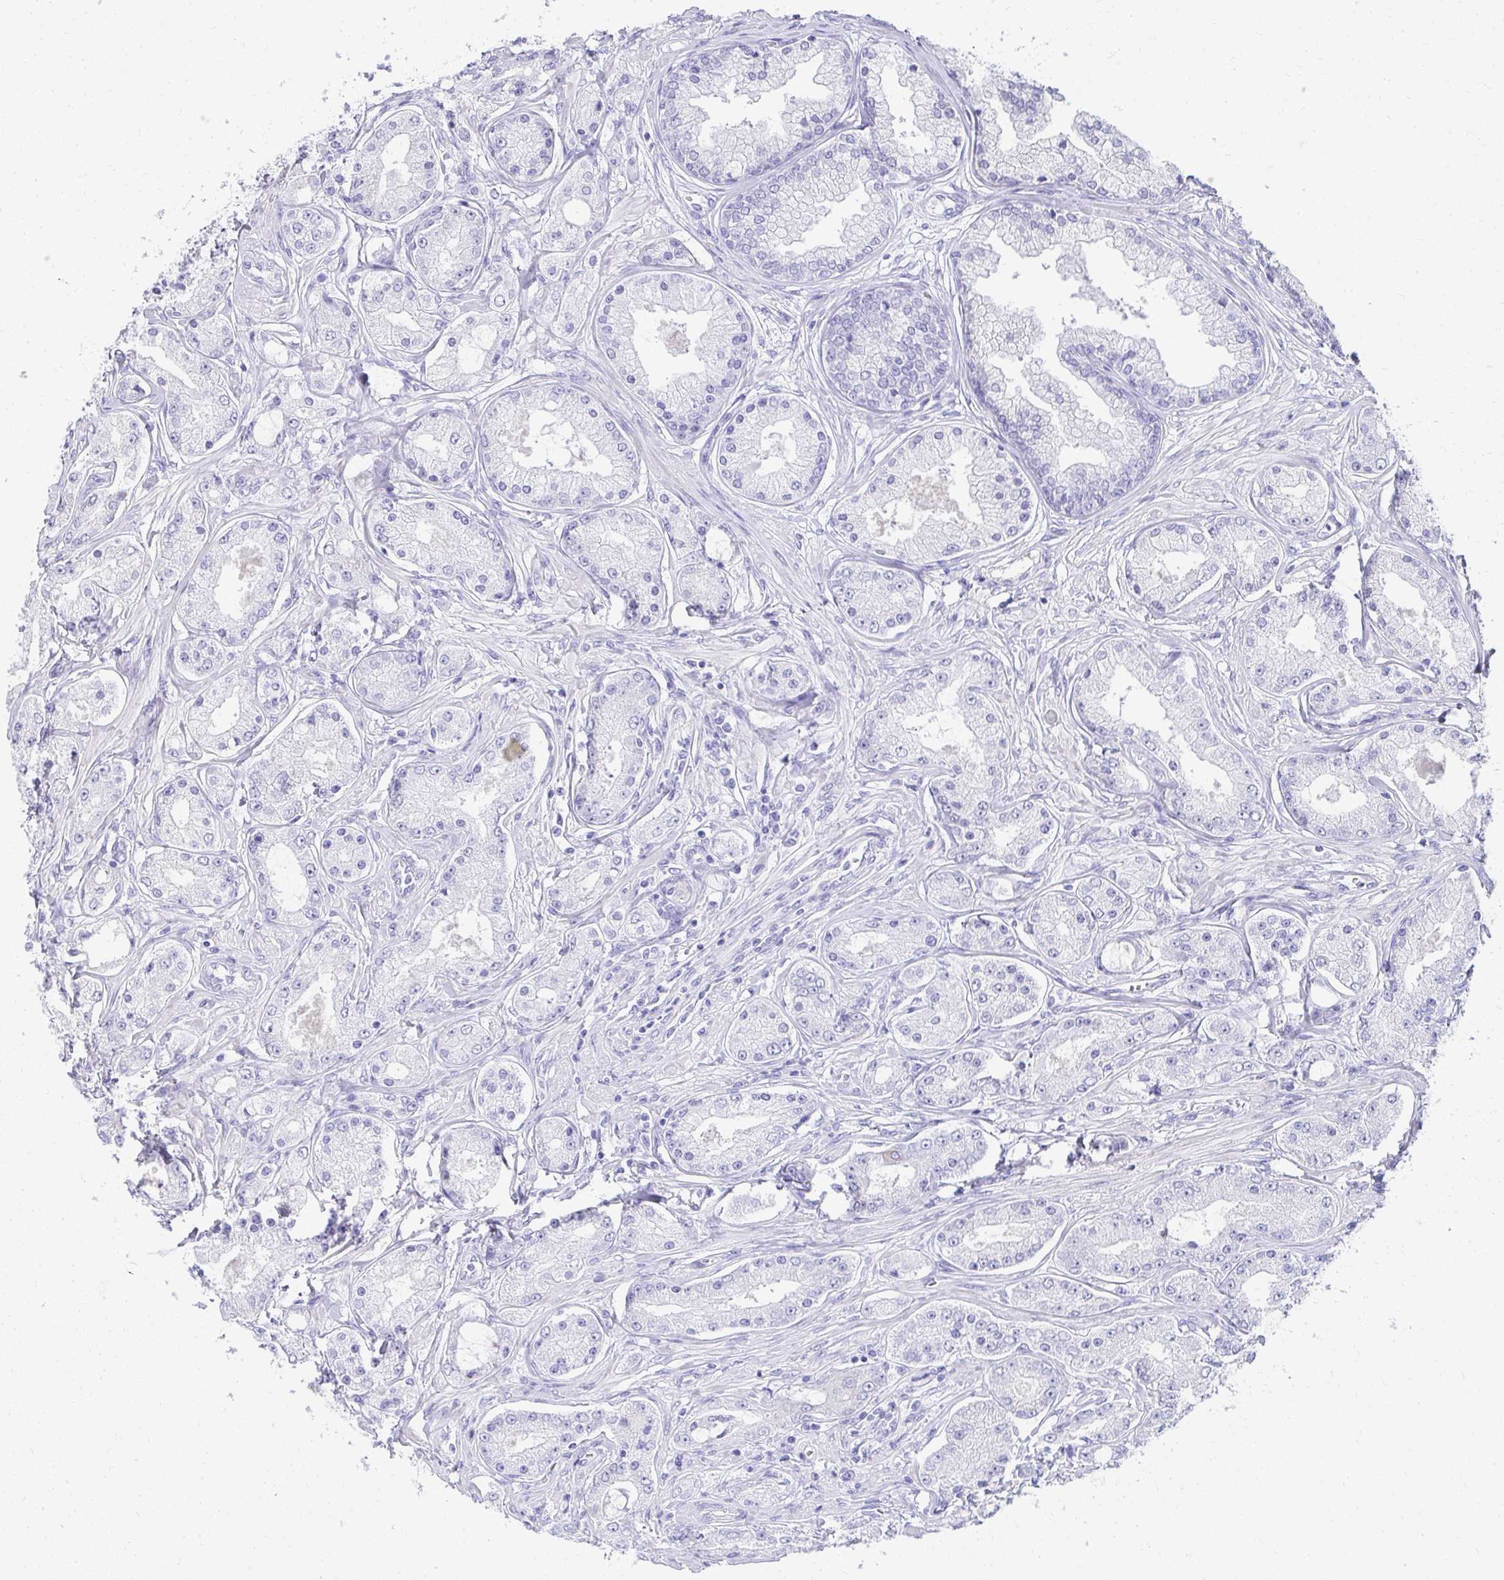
{"staining": {"intensity": "negative", "quantity": "none", "location": "none"}, "tissue": "prostate cancer", "cell_type": "Tumor cells", "image_type": "cancer", "snomed": [{"axis": "morphology", "description": "Adenocarcinoma, High grade"}, {"axis": "topography", "description": "Prostate"}], "caption": "Immunohistochemical staining of prostate high-grade adenocarcinoma demonstrates no significant expression in tumor cells.", "gene": "SEC14L3", "patient": {"sex": "male", "age": 66}}